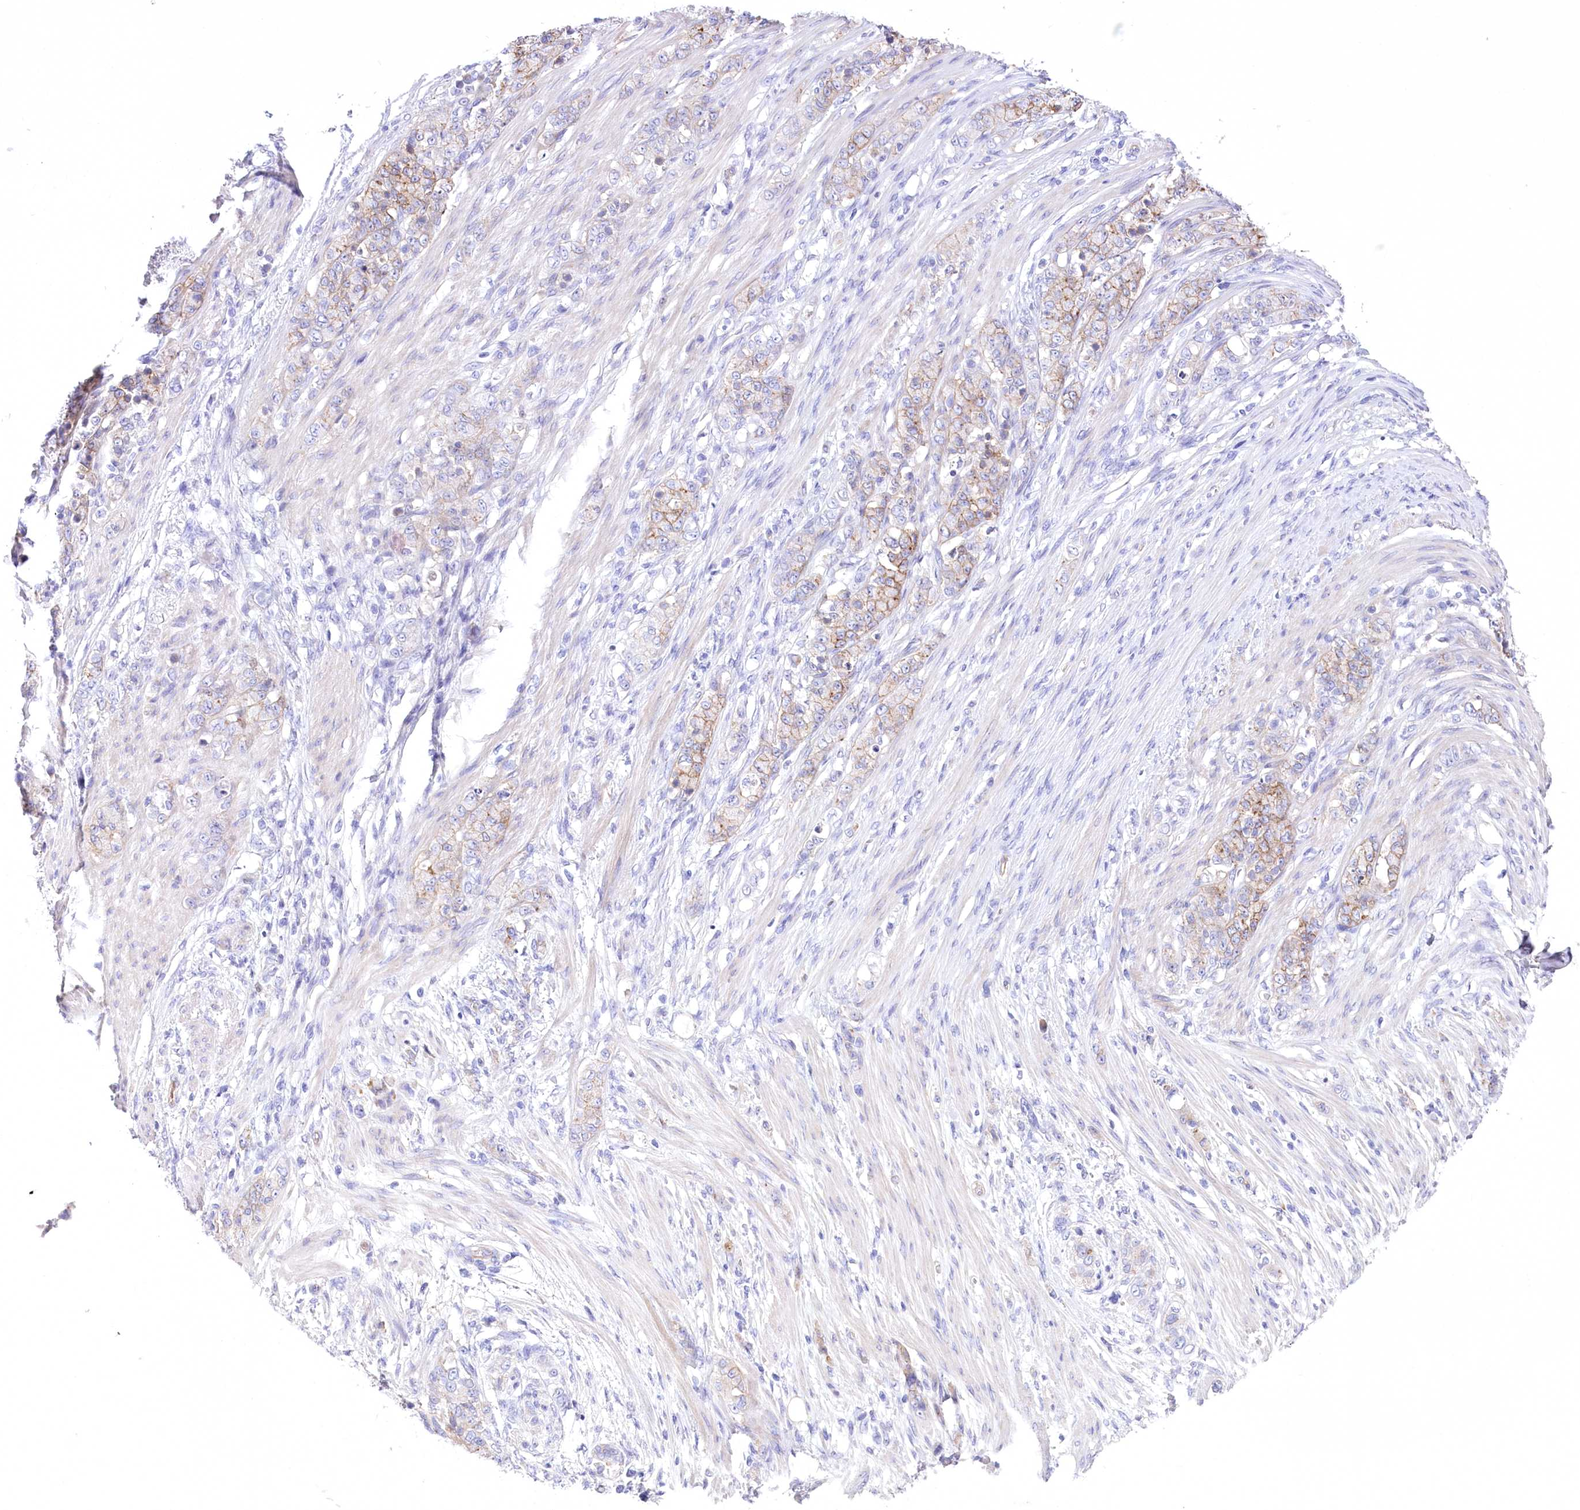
{"staining": {"intensity": "weak", "quantity": "25%-75%", "location": "cytoplasmic/membranous"}, "tissue": "stomach cancer", "cell_type": "Tumor cells", "image_type": "cancer", "snomed": [{"axis": "morphology", "description": "Adenocarcinoma, NOS"}, {"axis": "topography", "description": "Stomach"}], "caption": "Brown immunohistochemical staining in adenocarcinoma (stomach) reveals weak cytoplasmic/membranous positivity in about 25%-75% of tumor cells.", "gene": "CEP164", "patient": {"sex": "female", "age": 79}}